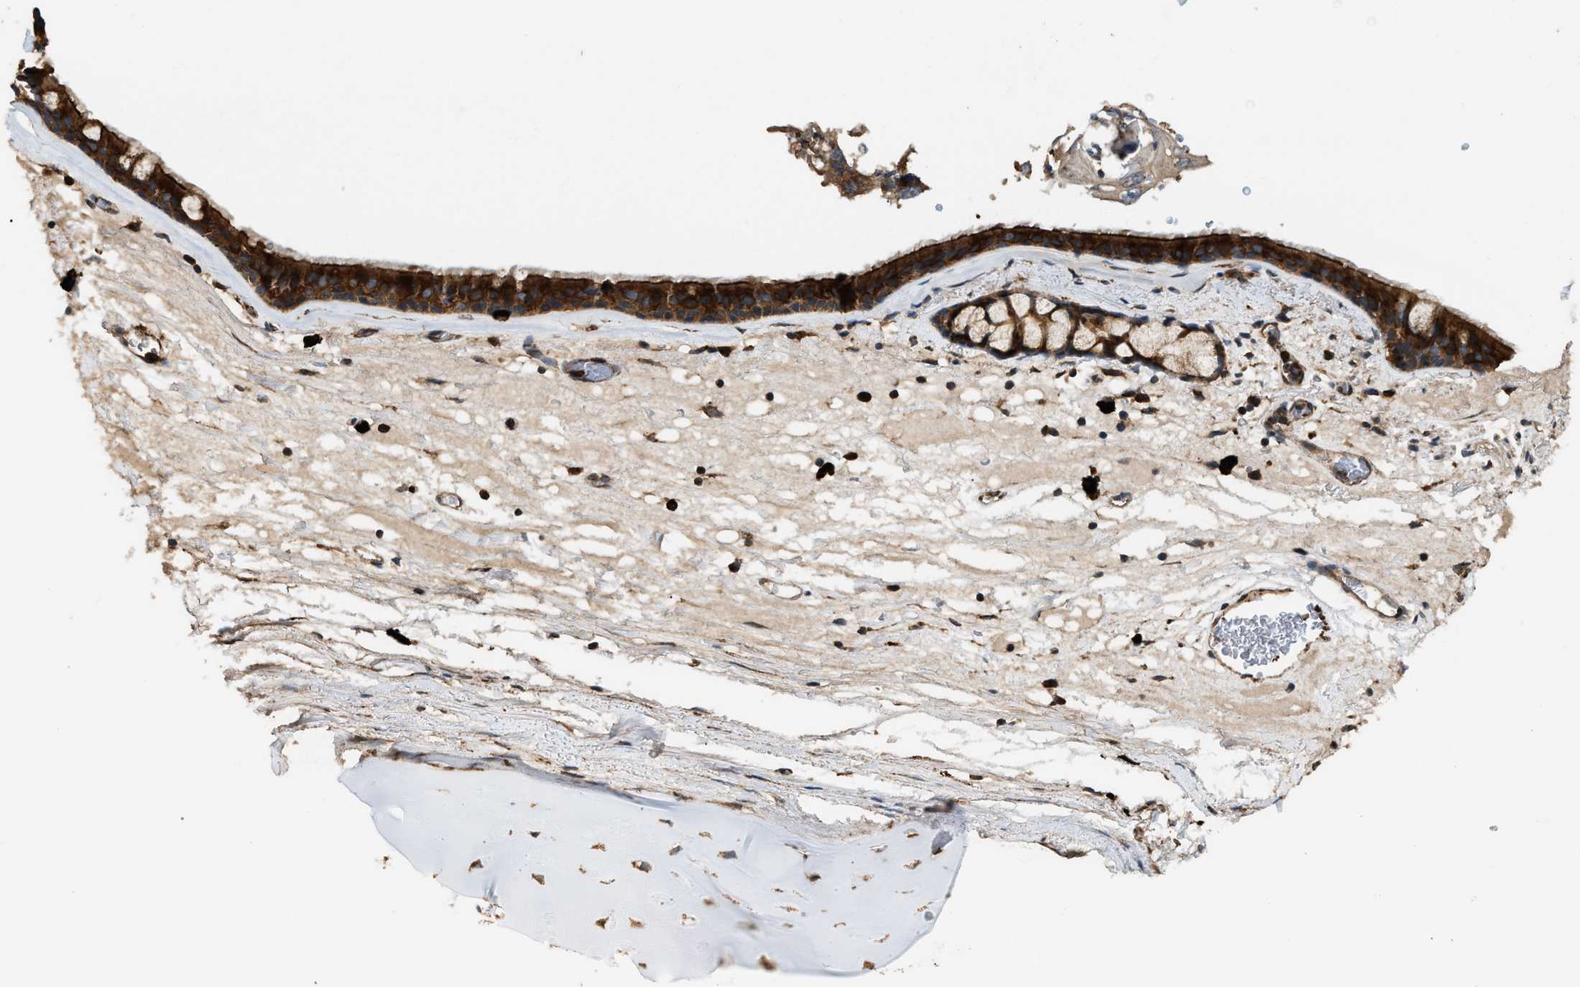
{"staining": {"intensity": "strong", "quantity": ">75%", "location": "cytoplasmic/membranous"}, "tissue": "bronchus", "cell_type": "Respiratory epithelial cells", "image_type": "normal", "snomed": [{"axis": "morphology", "description": "Normal tissue, NOS"}, {"axis": "topography", "description": "Cartilage tissue"}], "caption": "This histopathology image displays immunohistochemistry staining of unremarkable bronchus, with high strong cytoplasmic/membranous positivity in about >75% of respiratory epithelial cells.", "gene": "BAIAP2L1", "patient": {"sex": "female", "age": 63}}